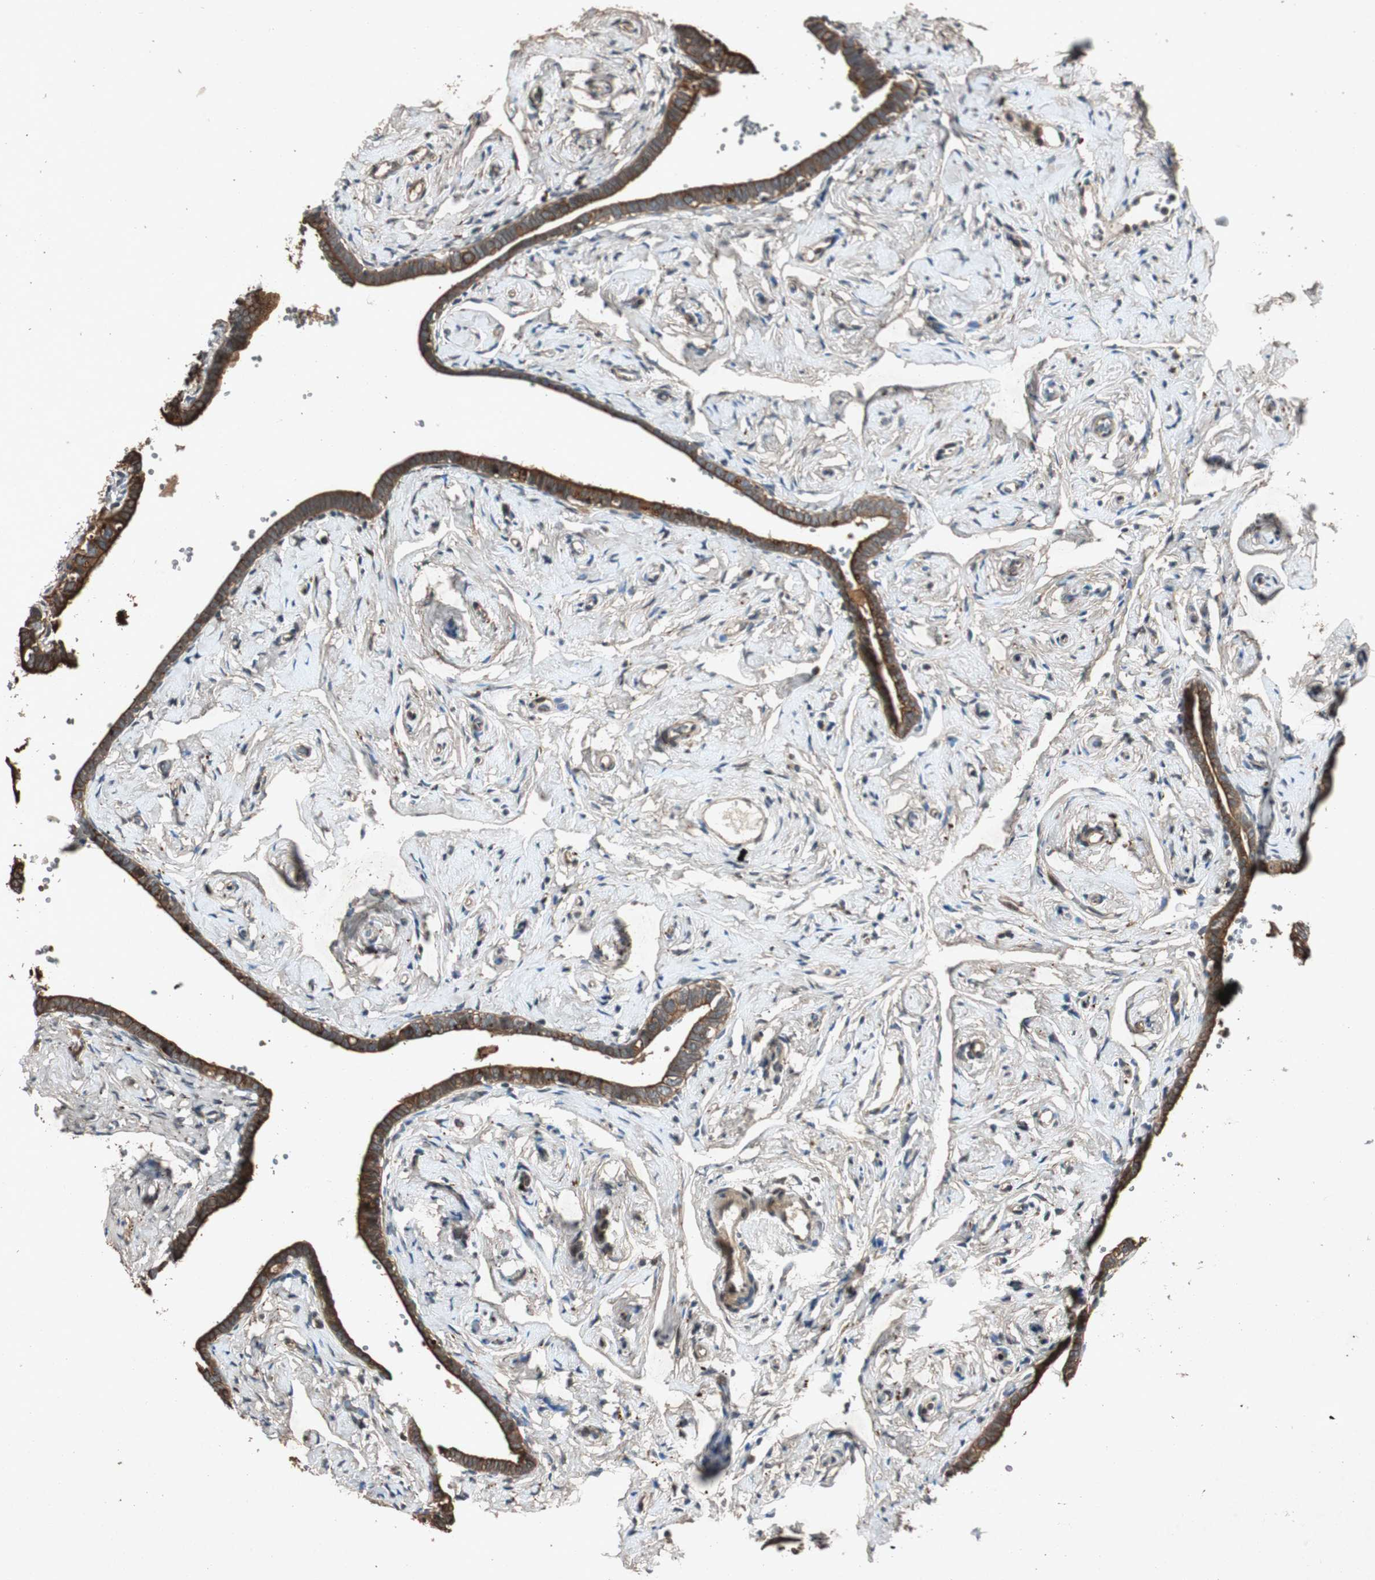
{"staining": {"intensity": "strong", "quantity": ">75%", "location": "cytoplasmic/membranous"}, "tissue": "fallopian tube", "cell_type": "Glandular cells", "image_type": "normal", "snomed": [{"axis": "morphology", "description": "Normal tissue, NOS"}, {"axis": "topography", "description": "Fallopian tube"}], "caption": "Strong cytoplasmic/membranous protein expression is seen in approximately >75% of glandular cells in fallopian tube.", "gene": "SLIT2", "patient": {"sex": "female", "age": 71}}